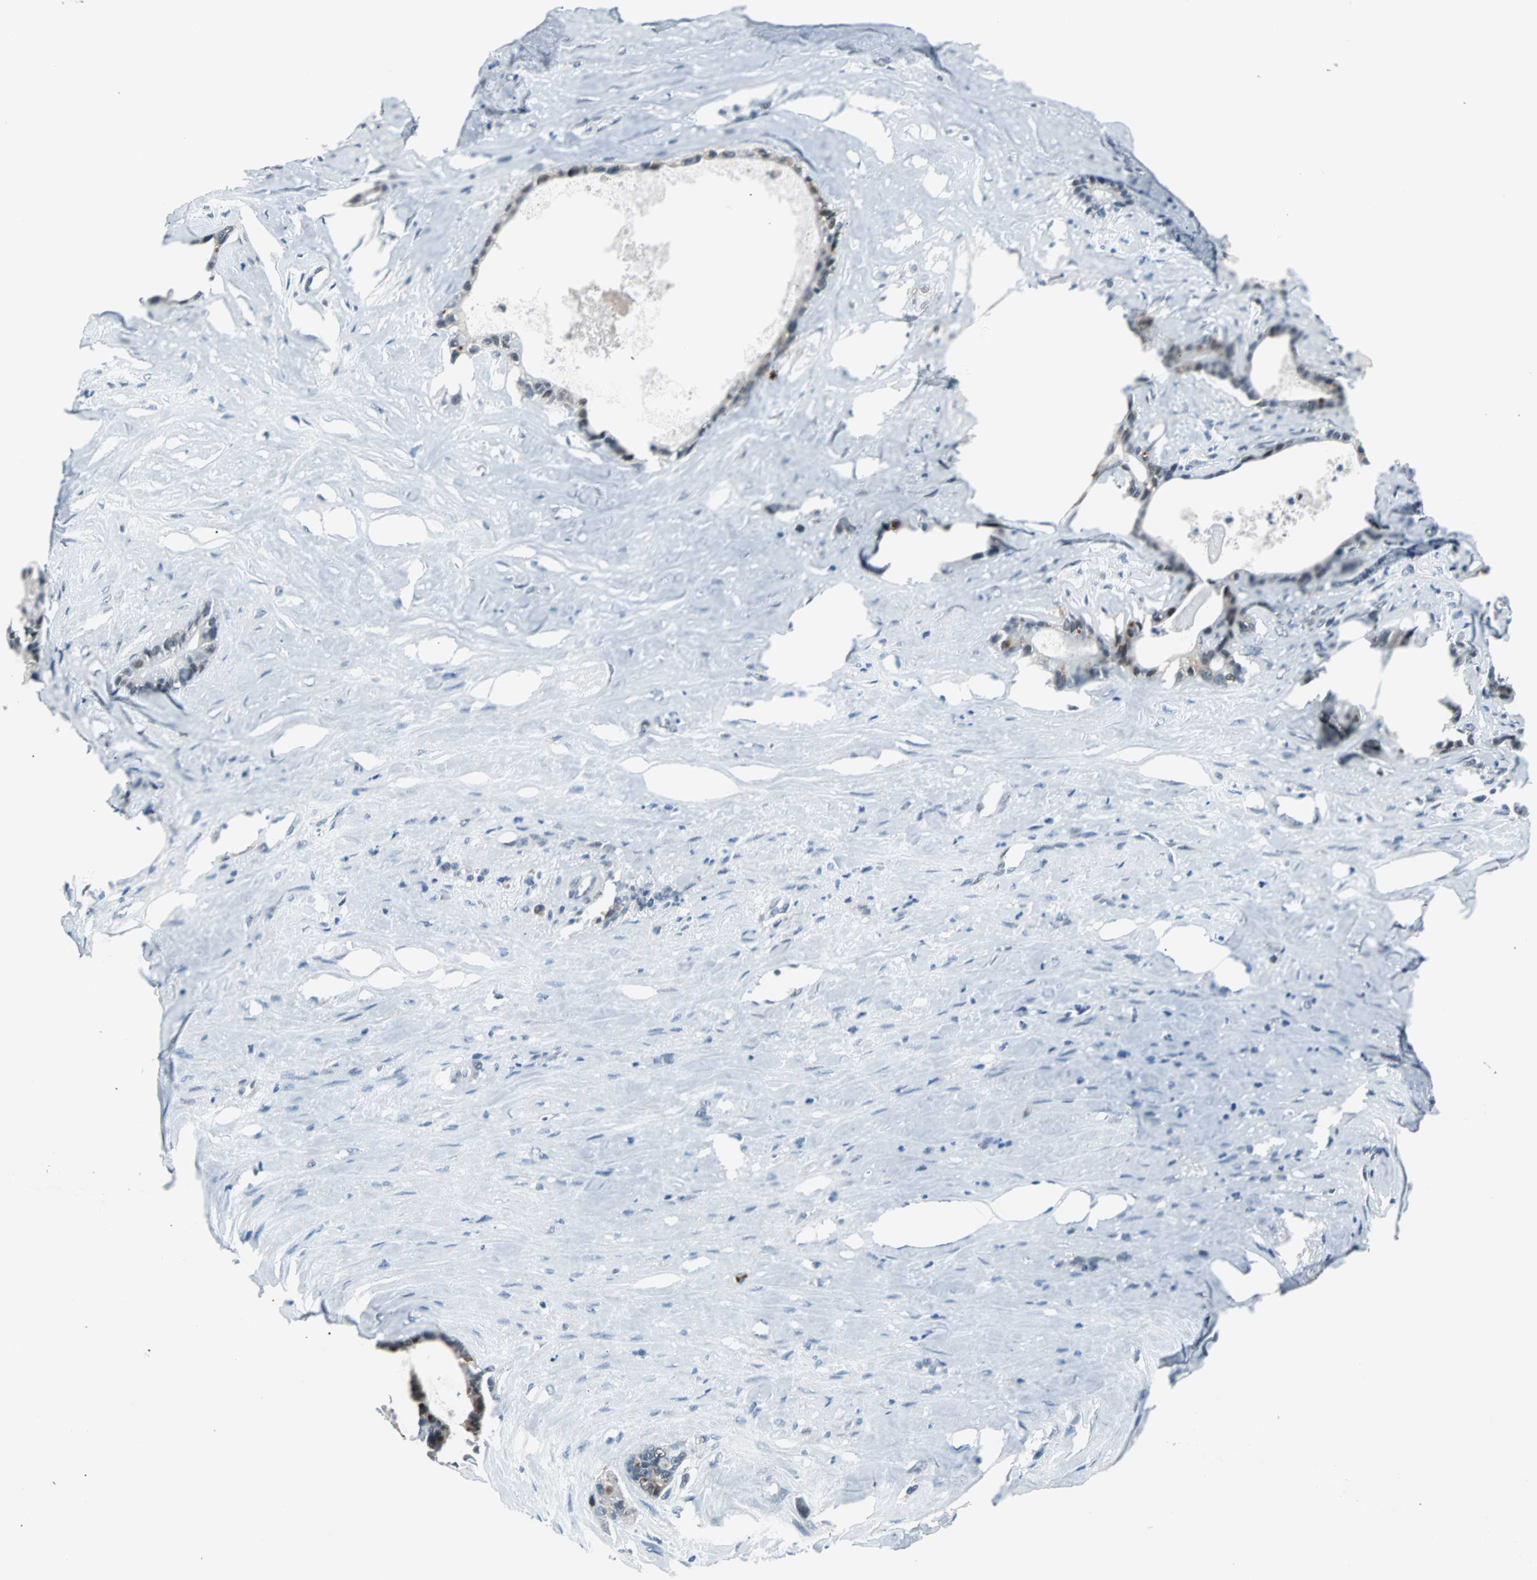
{"staining": {"intensity": "moderate", "quantity": ">75%", "location": "cytoplasmic/membranous"}, "tissue": "liver cancer", "cell_type": "Tumor cells", "image_type": "cancer", "snomed": [{"axis": "morphology", "description": "Cholangiocarcinoma"}, {"axis": "topography", "description": "Liver"}], "caption": "About >75% of tumor cells in human liver cancer display moderate cytoplasmic/membranous protein staining as visualized by brown immunohistochemical staining.", "gene": "USP28", "patient": {"sex": "female", "age": 55}}